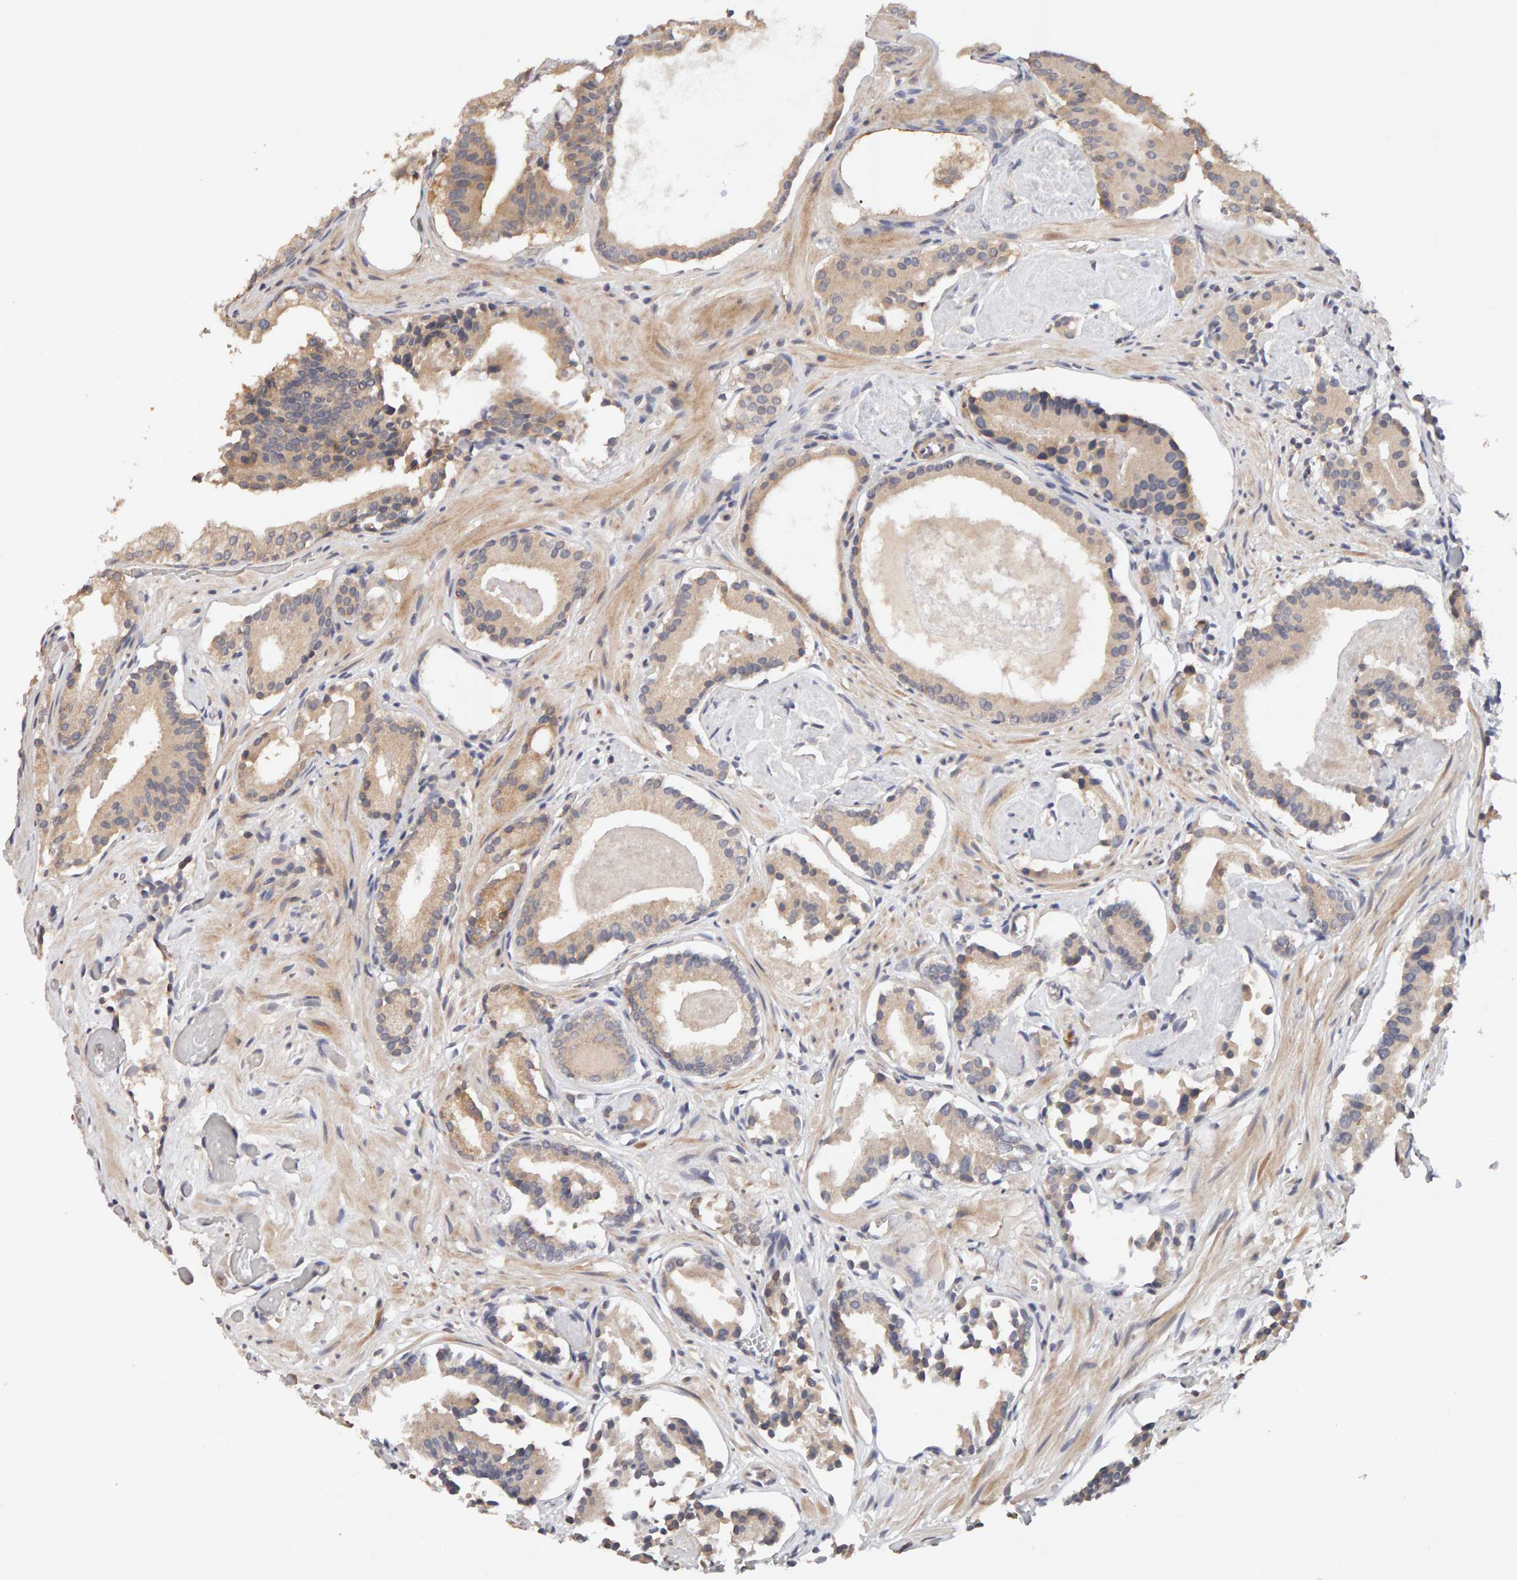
{"staining": {"intensity": "weak", "quantity": ">75%", "location": "cytoplasmic/membranous"}, "tissue": "prostate cancer", "cell_type": "Tumor cells", "image_type": "cancer", "snomed": [{"axis": "morphology", "description": "Adenocarcinoma, Low grade"}, {"axis": "topography", "description": "Prostate"}], "caption": "Low-grade adenocarcinoma (prostate) was stained to show a protein in brown. There is low levels of weak cytoplasmic/membranous positivity in about >75% of tumor cells.", "gene": "DNAJC7", "patient": {"sex": "male", "age": 51}}